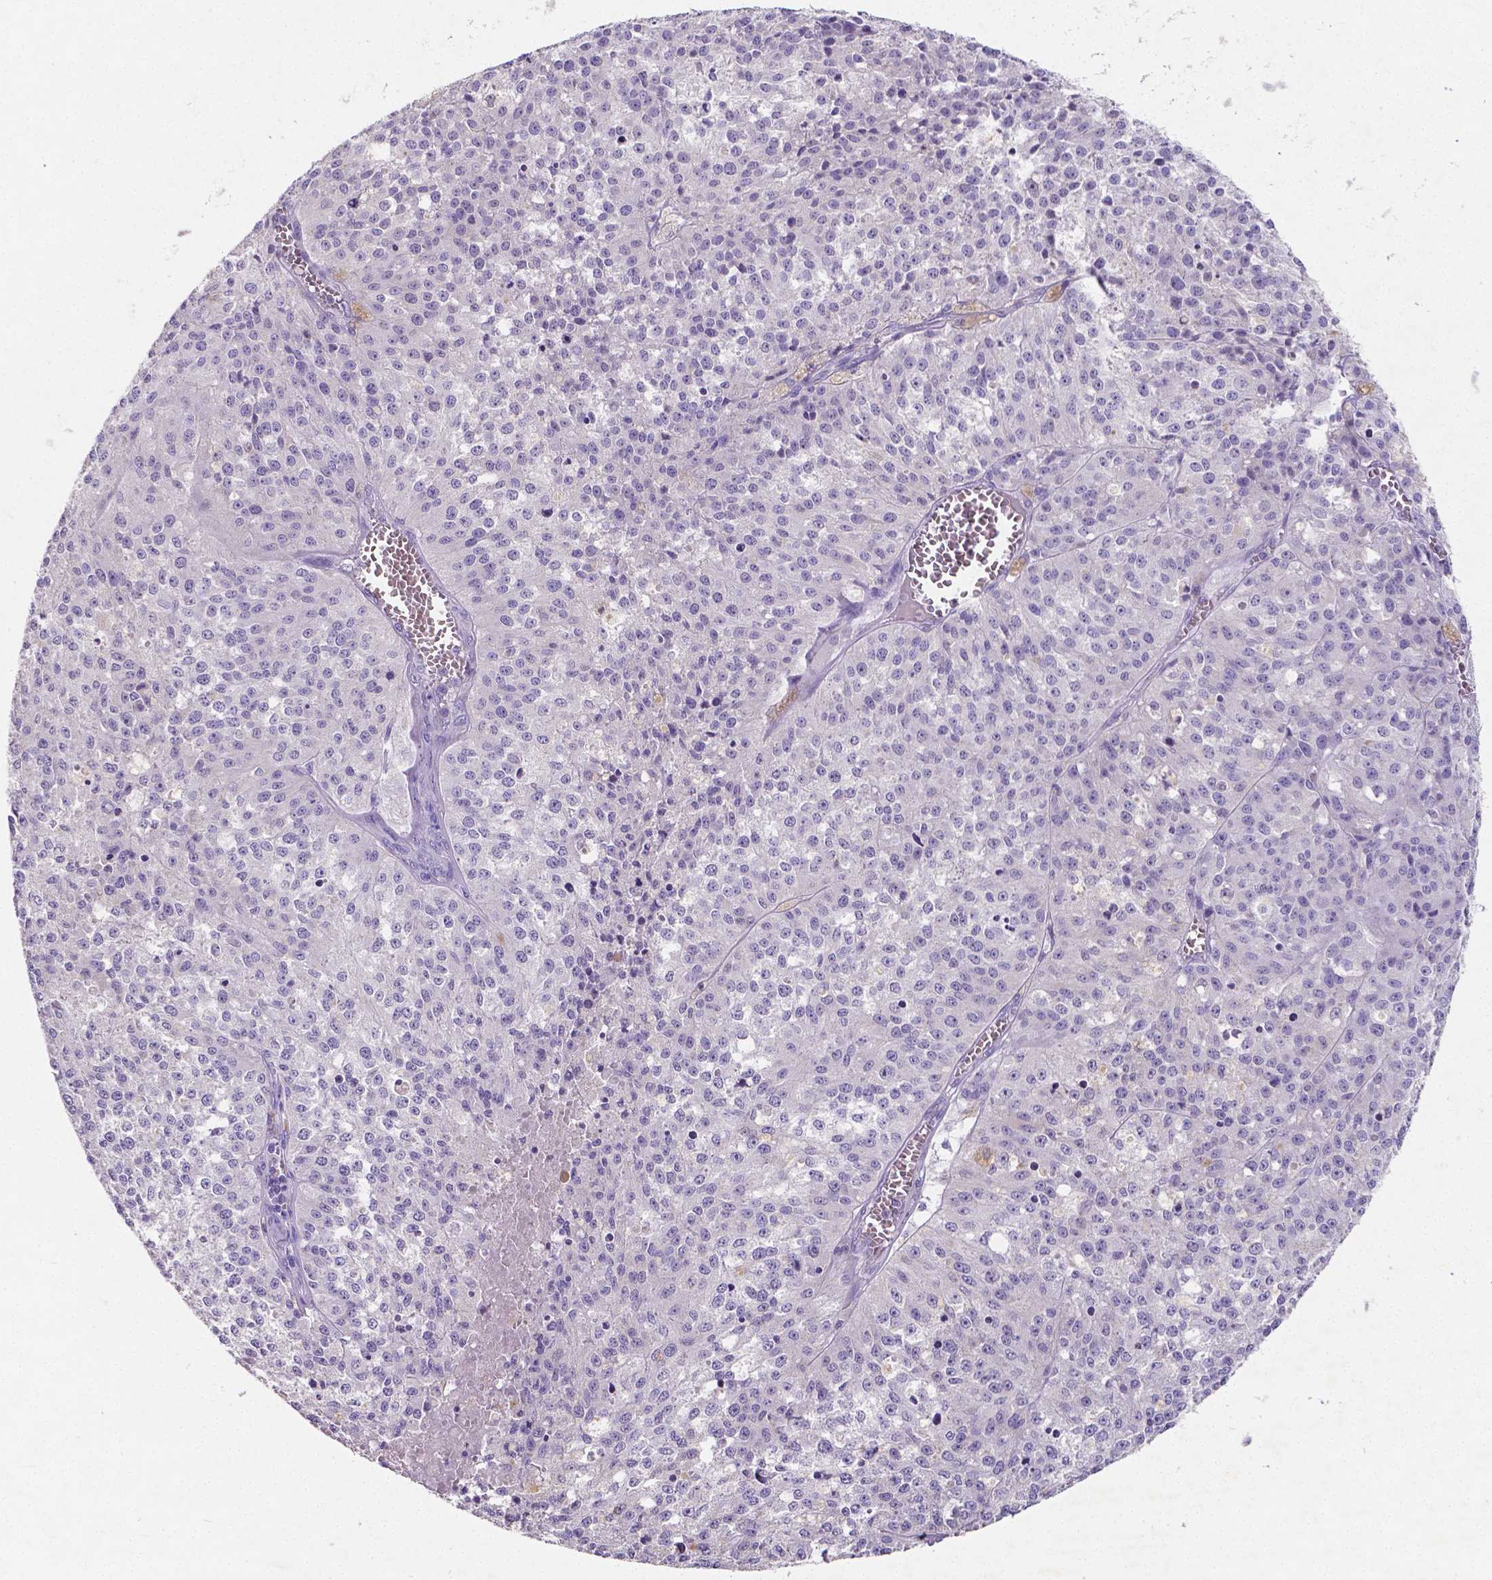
{"staining": {"intensity": "negative", "quantity": "none", "location": "none"}, "tissue": "melanoma", "cell_type": "Tumor cells", "image_type": "cancer", "snomed": [{"axis": "morphology", "description": "Malignant melanoma, Metastatic site"}, {"axis": "topography", "description": "Lymph node"}], "caption": "Immunohistochemistry (IHC) of melanoma shows no expression in tumor cells.", "gene": "SATB2", "patient": {"sex": "female", "age": 64}}